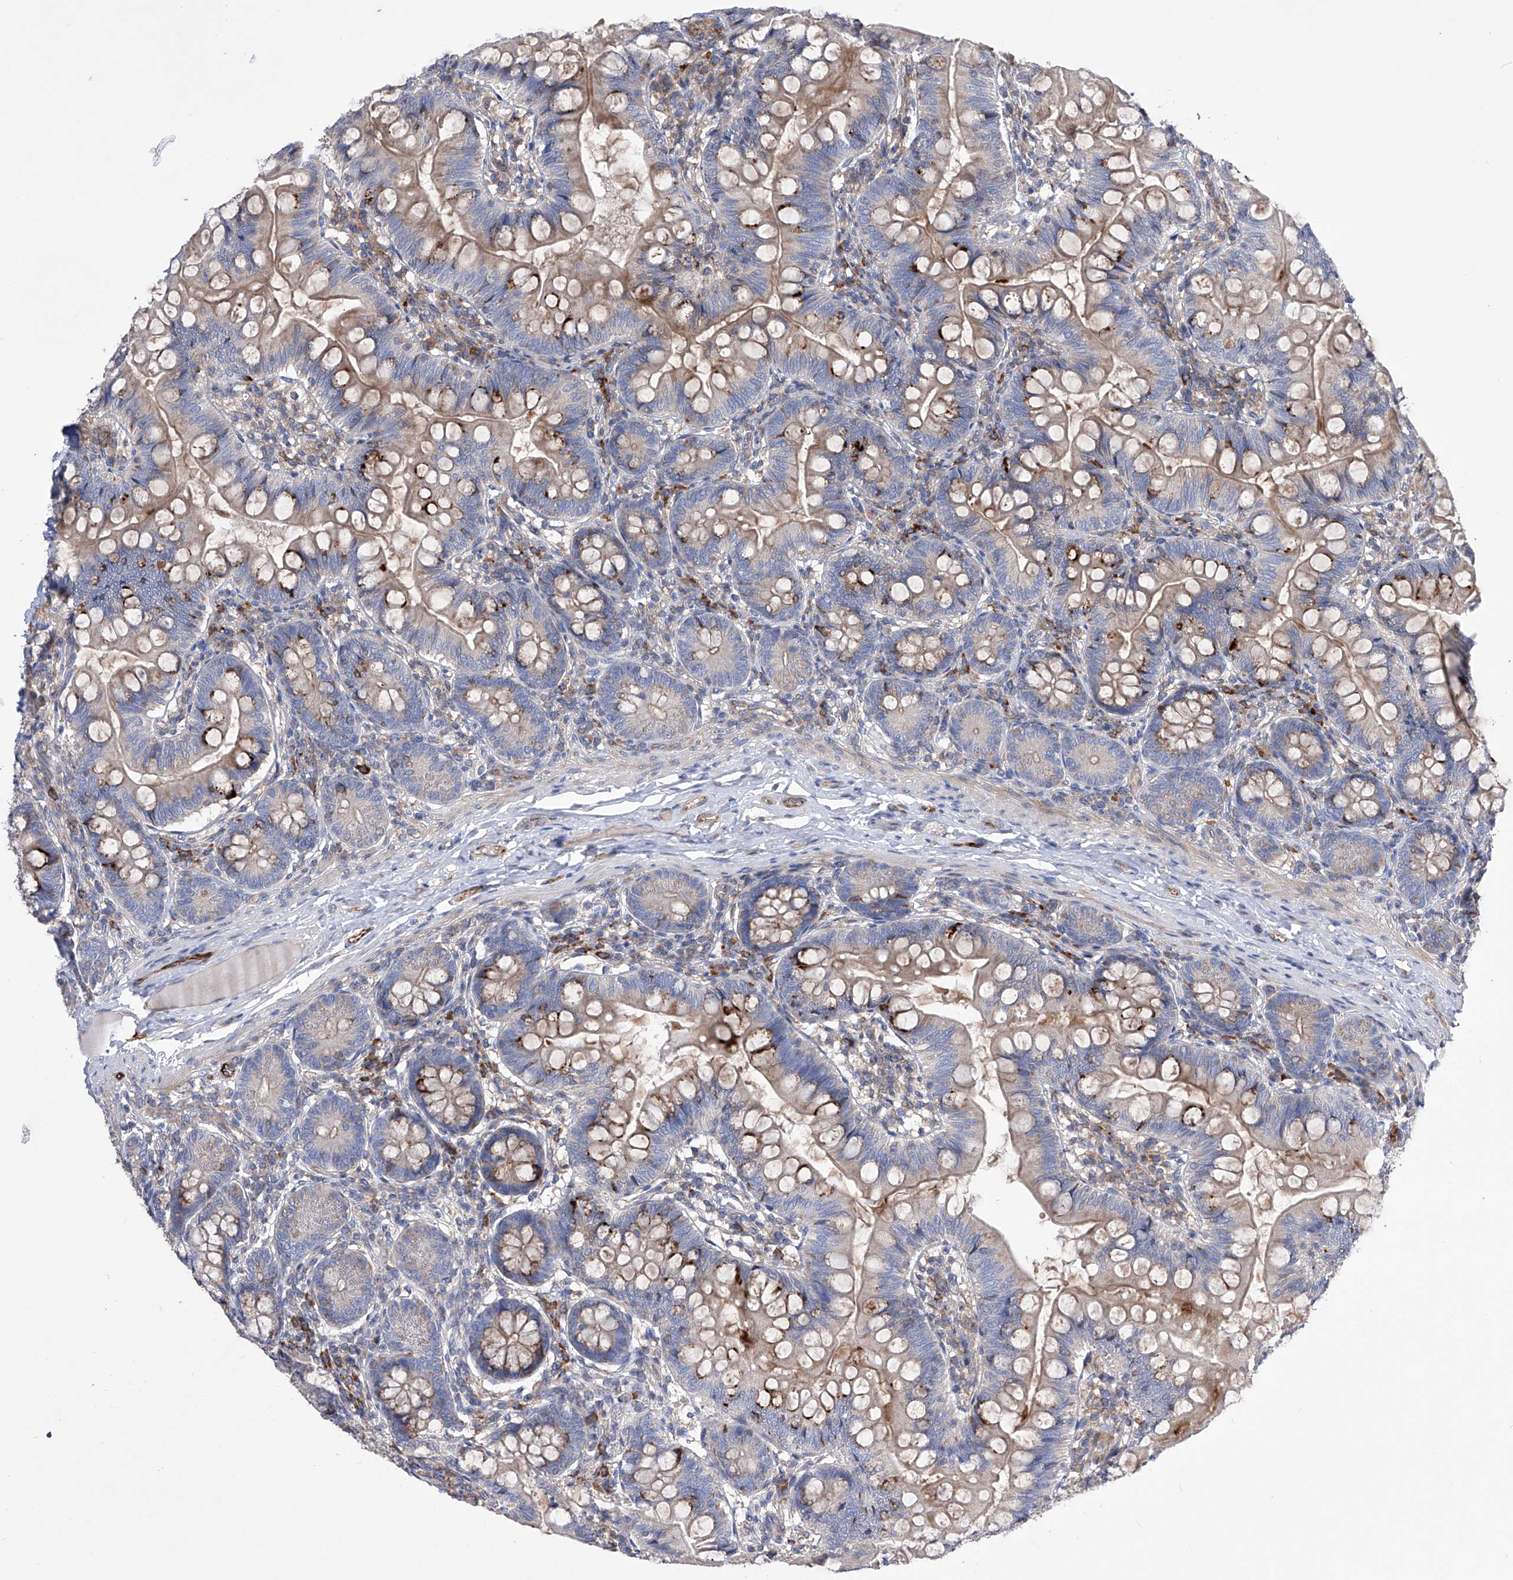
{"staining": {"intensity": "moderate", "quantity": "<25%", "location": "cytoplasmic/membranous"}, "tissue": "small intestine", "cell_type": "Glandular cells", "image_type": "normal", "snomed": [{"axis": "morphology", "description": "Normal tissue, NOS"}, {"axis": "topography", "description": "Small intestine"}], "caption": "A brown stain labels moderate cytoplasmic/membranous expression of a protein in glandular cells of unremarkable small intestine. (Brightfield microscopy of DAB IHC at high magnification).", "gene": "NFATC4", "patient": {"sex": "male", "age": 7}}